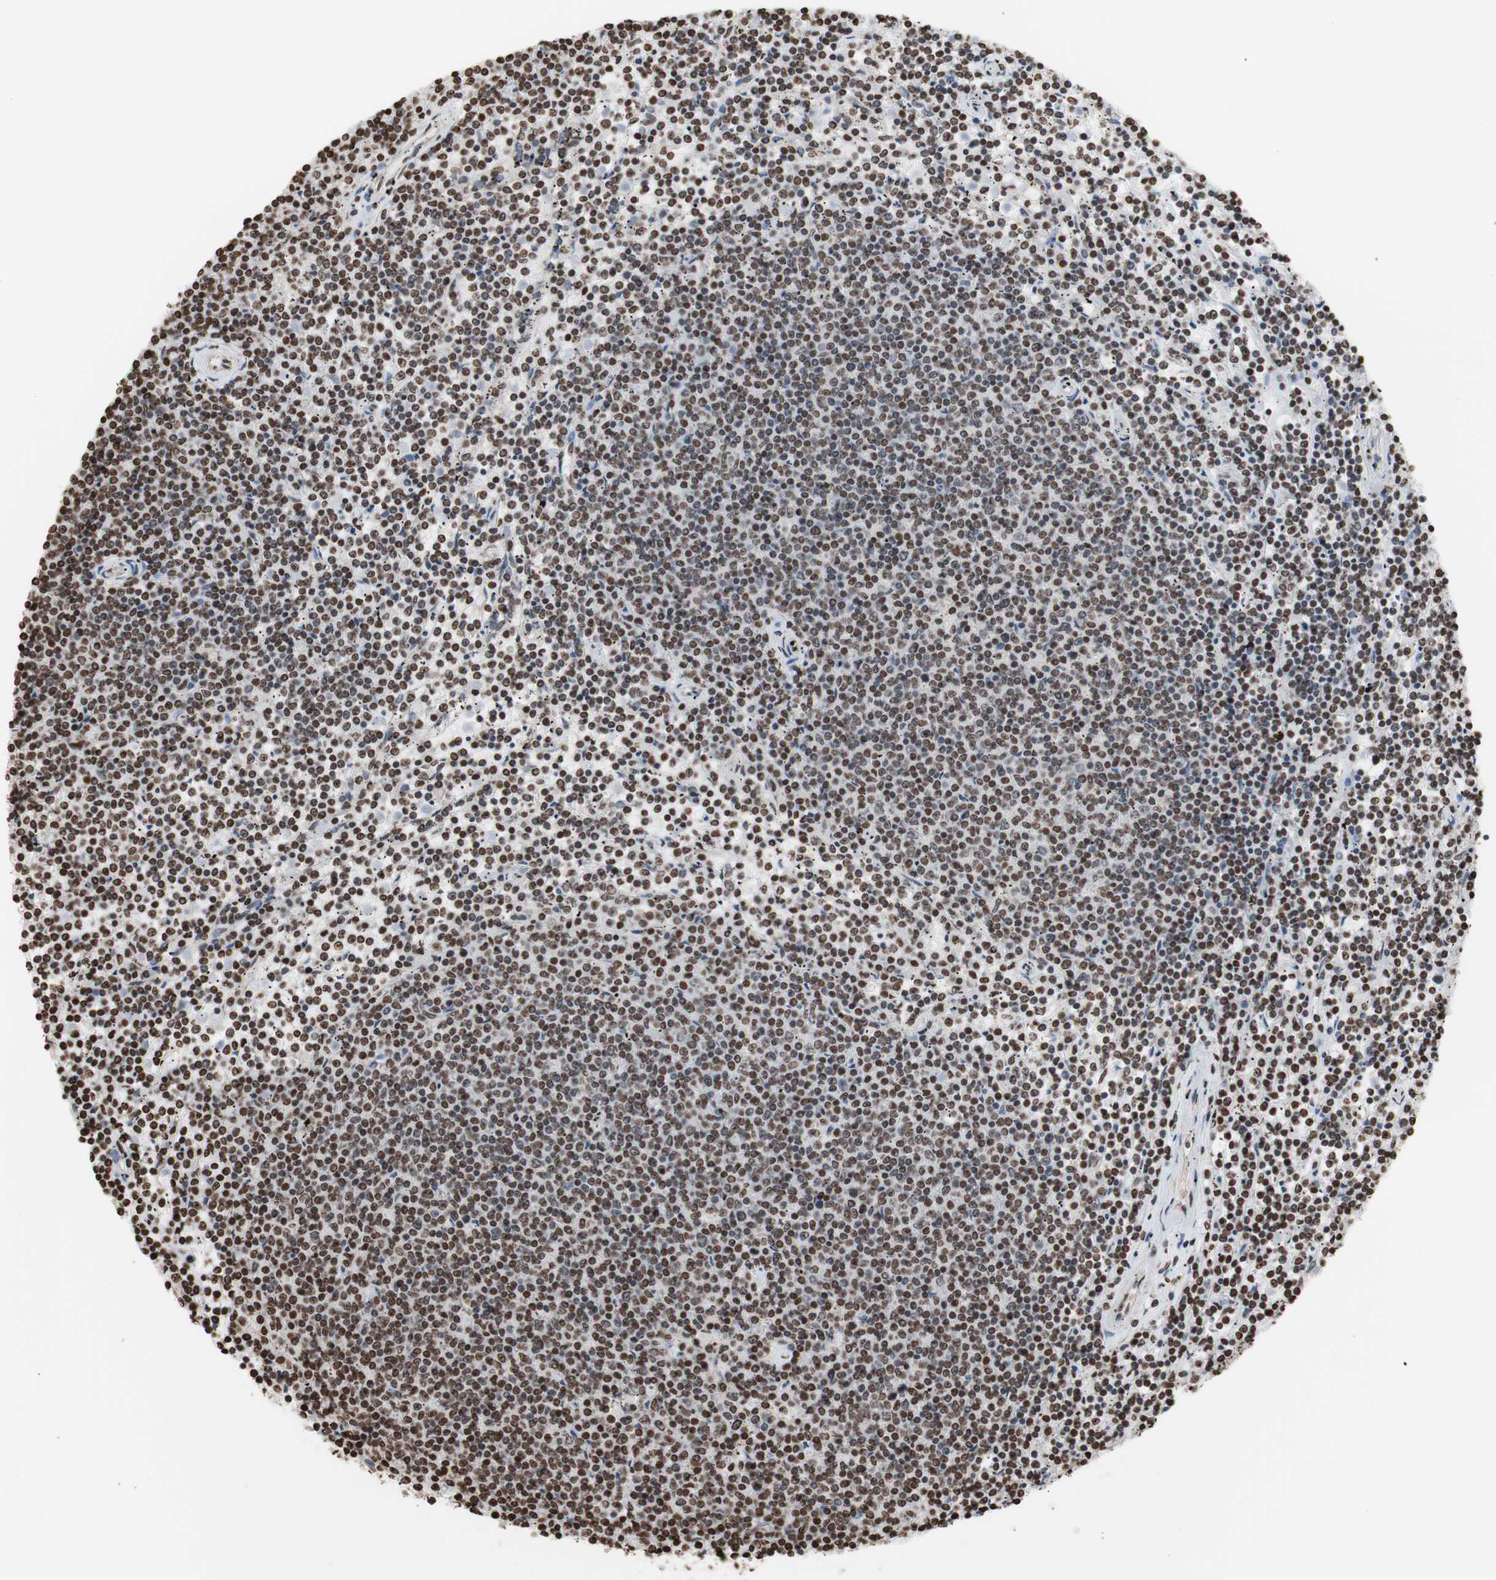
{"staining": {"intensity": "moderate", "quantity": ">75%", "location": "nuclear"}, "tissue": "lymphoma", "cell_type": "Tumor cells", "image_type": "cancer", "snomed": [{"axis": "morphology", "description": "Malignant lymphoma, non-Hodgkin's type, Low grade"}, {"axis": "topography", "description": "Spleen"}], "caption": "Human malignant lymphoma, non-Hodgkin's type (low-grade) stained with a brown dye demonstrates moderate nuclear positive expression in about >75% of tumor cells.", "gene": "SNAI2", "patient": {"sex": "female", "age": 50}}